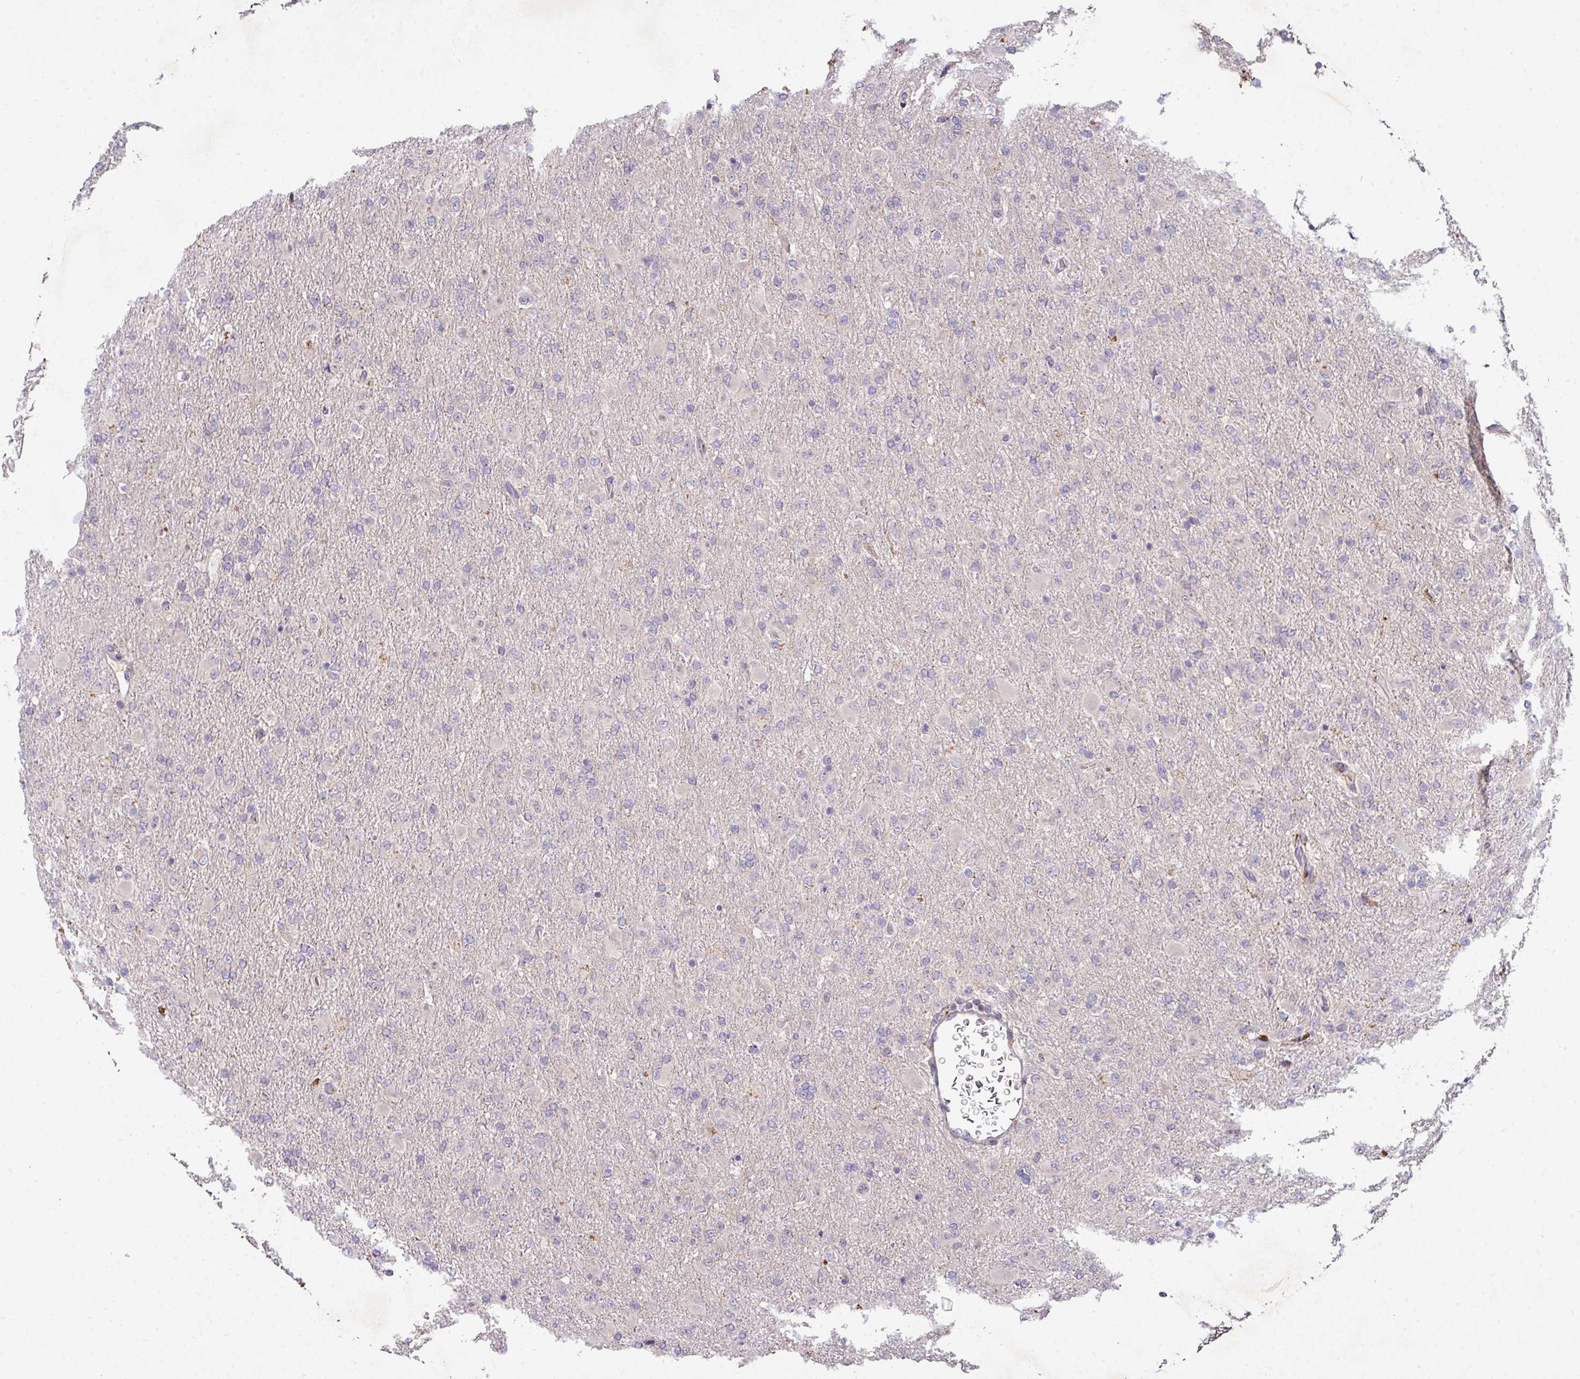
{"staining": {"intensity": "negative", "quantity": "none", "location": "none"}, "tissue": "glioma", "cell_type": "Tumor cells", "image_type": "cancer", "snomed": [{"axis": "morphology", "description": "Glioma, malignant, Low grade"}, {"axis": "topography", "description": "Brain"}], "caption": "Immunohistochemical staining of human glioma exhibits no significant positivity in tumor cells.", "gene": "AEBP2", "patient": {"sex": "male", "age": 65}}